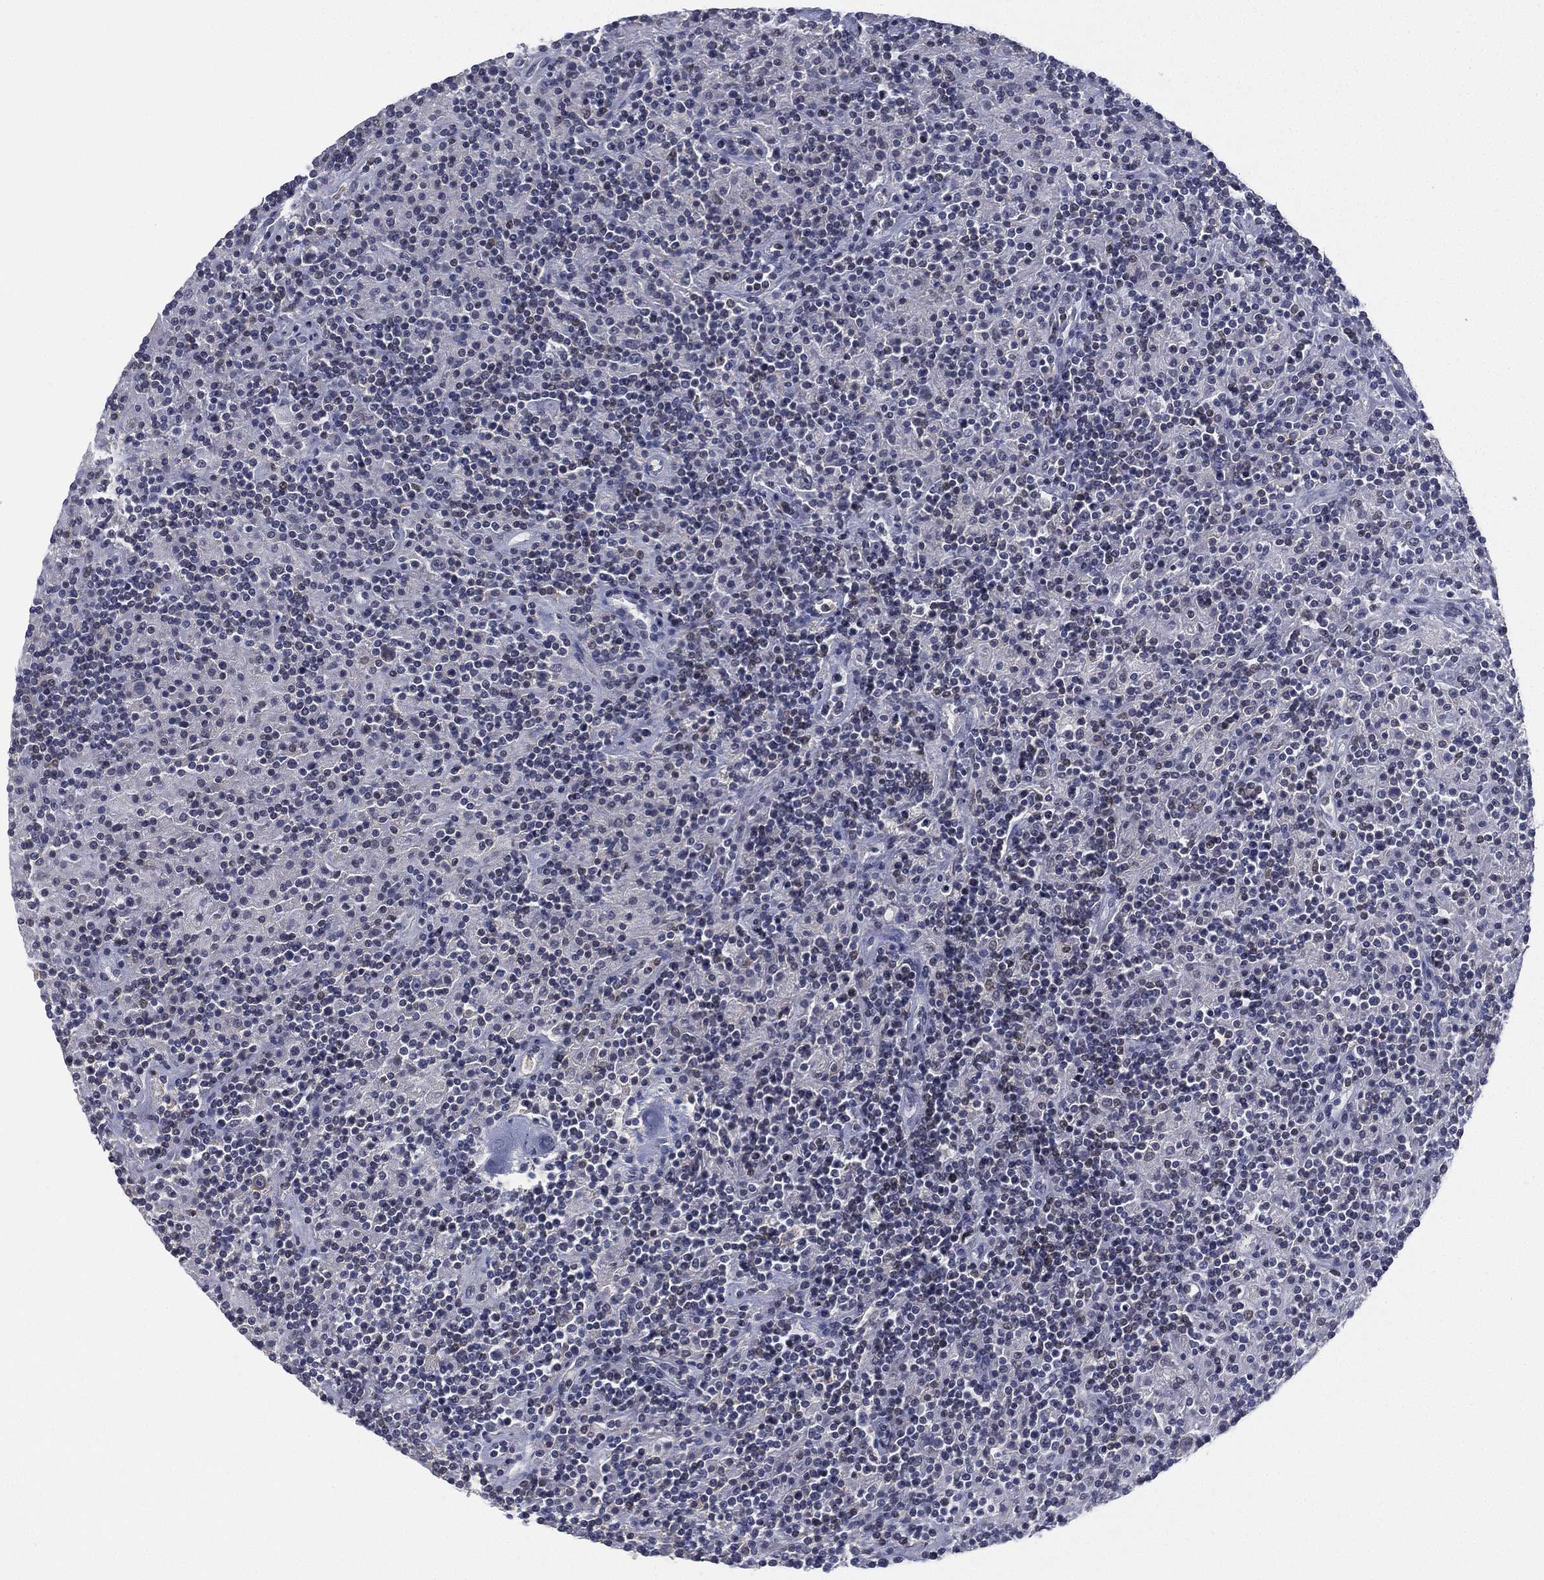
{"staining": {"intensity": "negative", "quantity": "none", "location": "none"}, "tissue": "lymphoma", "cell_type": "Tumor cells", "image_type": "cancer", "snomed": [{"axis": "morphology", "description": "Hodgkin's disease, NOS"}, {"axis": "topography", "description": "Lymph node"}], "caption": "This is an immunohistochemistry (IHC) image of human lymphoma. There is no positivity in tumor cells.", "gene": "ZNF711", "patient": {"sex": "male", "age": 70}}